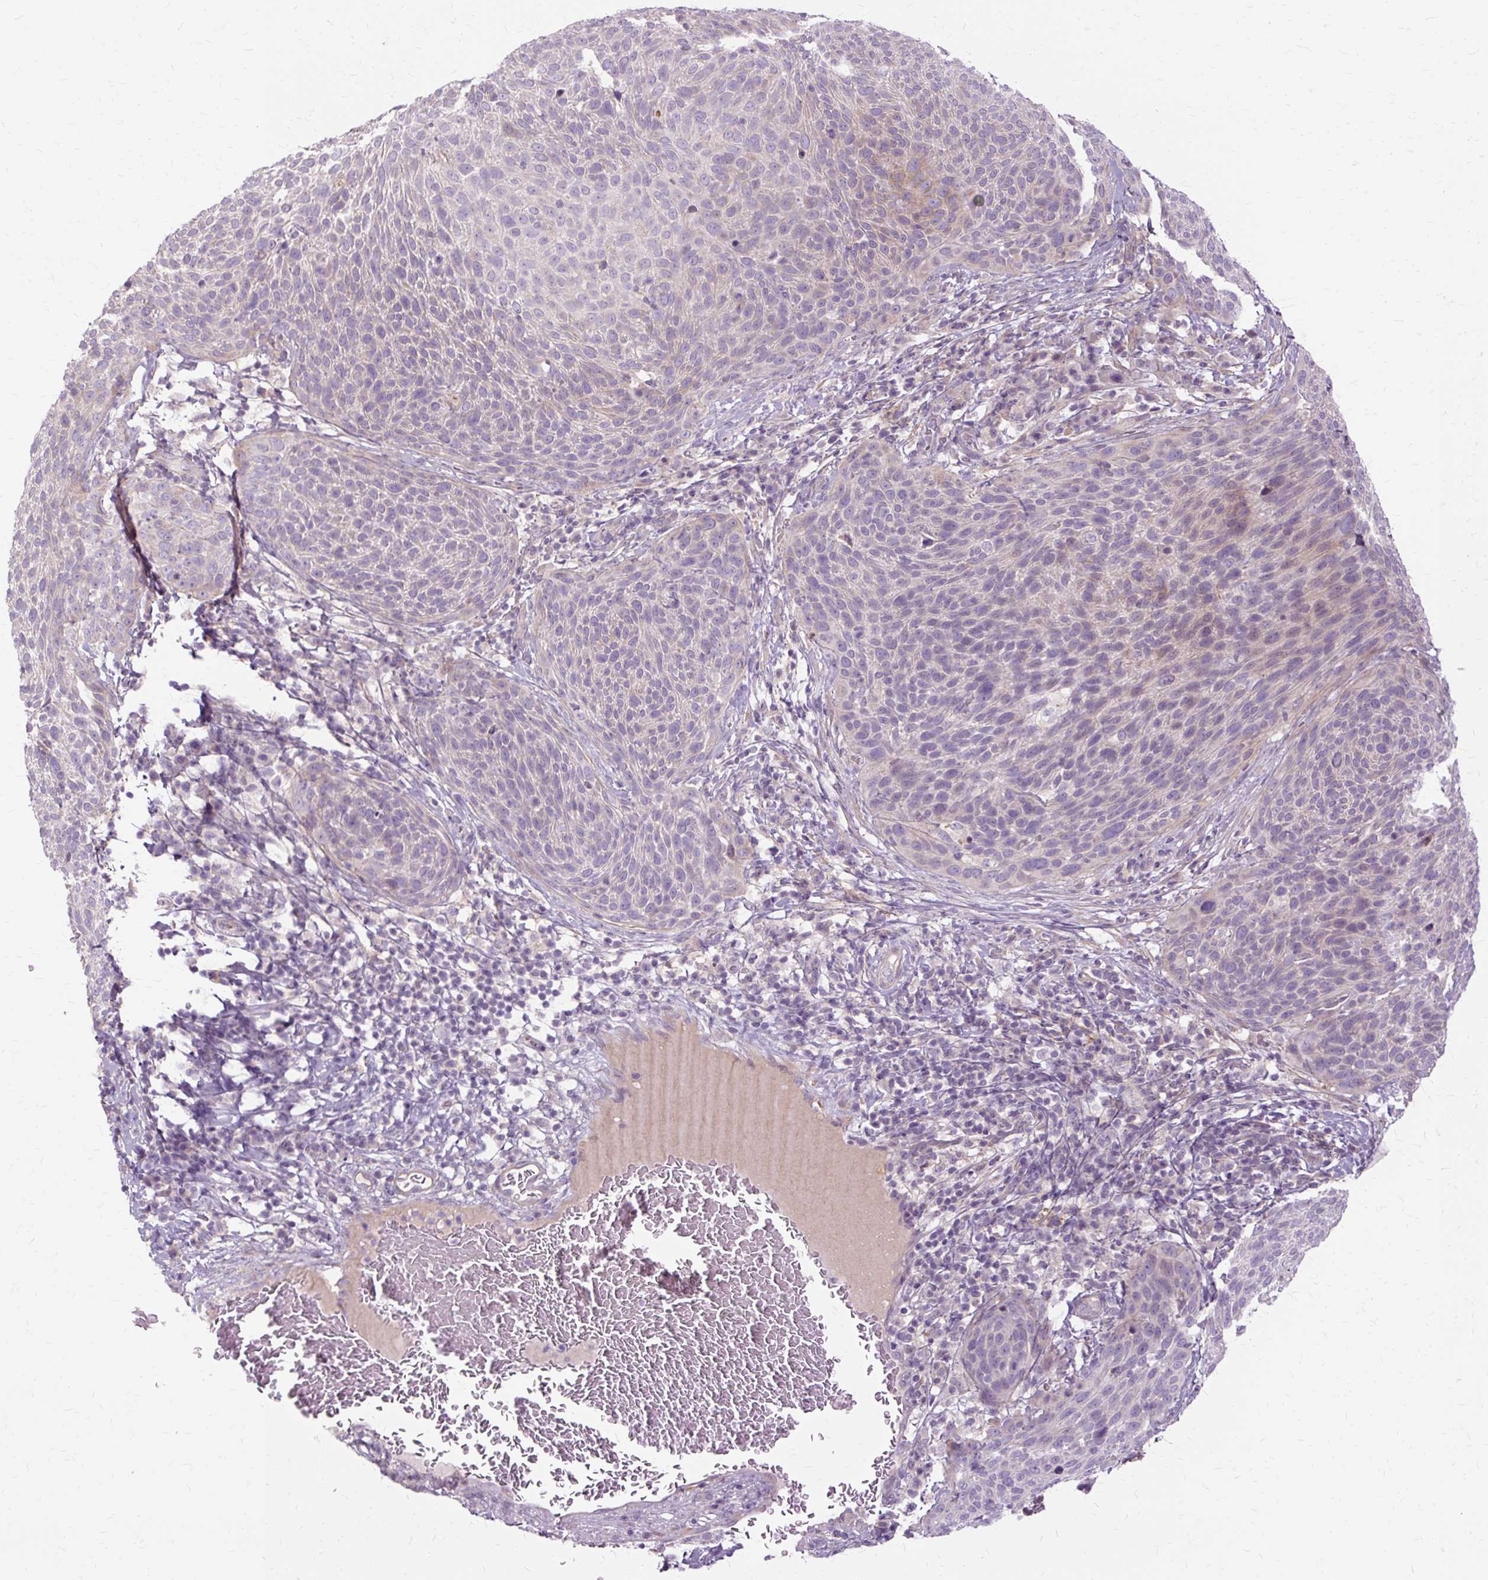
{"staining": {"intensity": "negative", "quantity": "none", "location": "none"}, "tissue": "cervical cancer", "cell_type": "Tumor cells", "image_type": "cancer", "snomed": [{"axis": "morphology", "description": "Squamous cell carcinoma, NOS"}, {"axis": "topography", "description": "Cervix"}], "caption": "Human cervical cancer stained for a protein using immunohistochemistry reveals no staining in tumor cells.", "gene": "TSPAN8", "patient": {"sex": "female", "age": 31}}